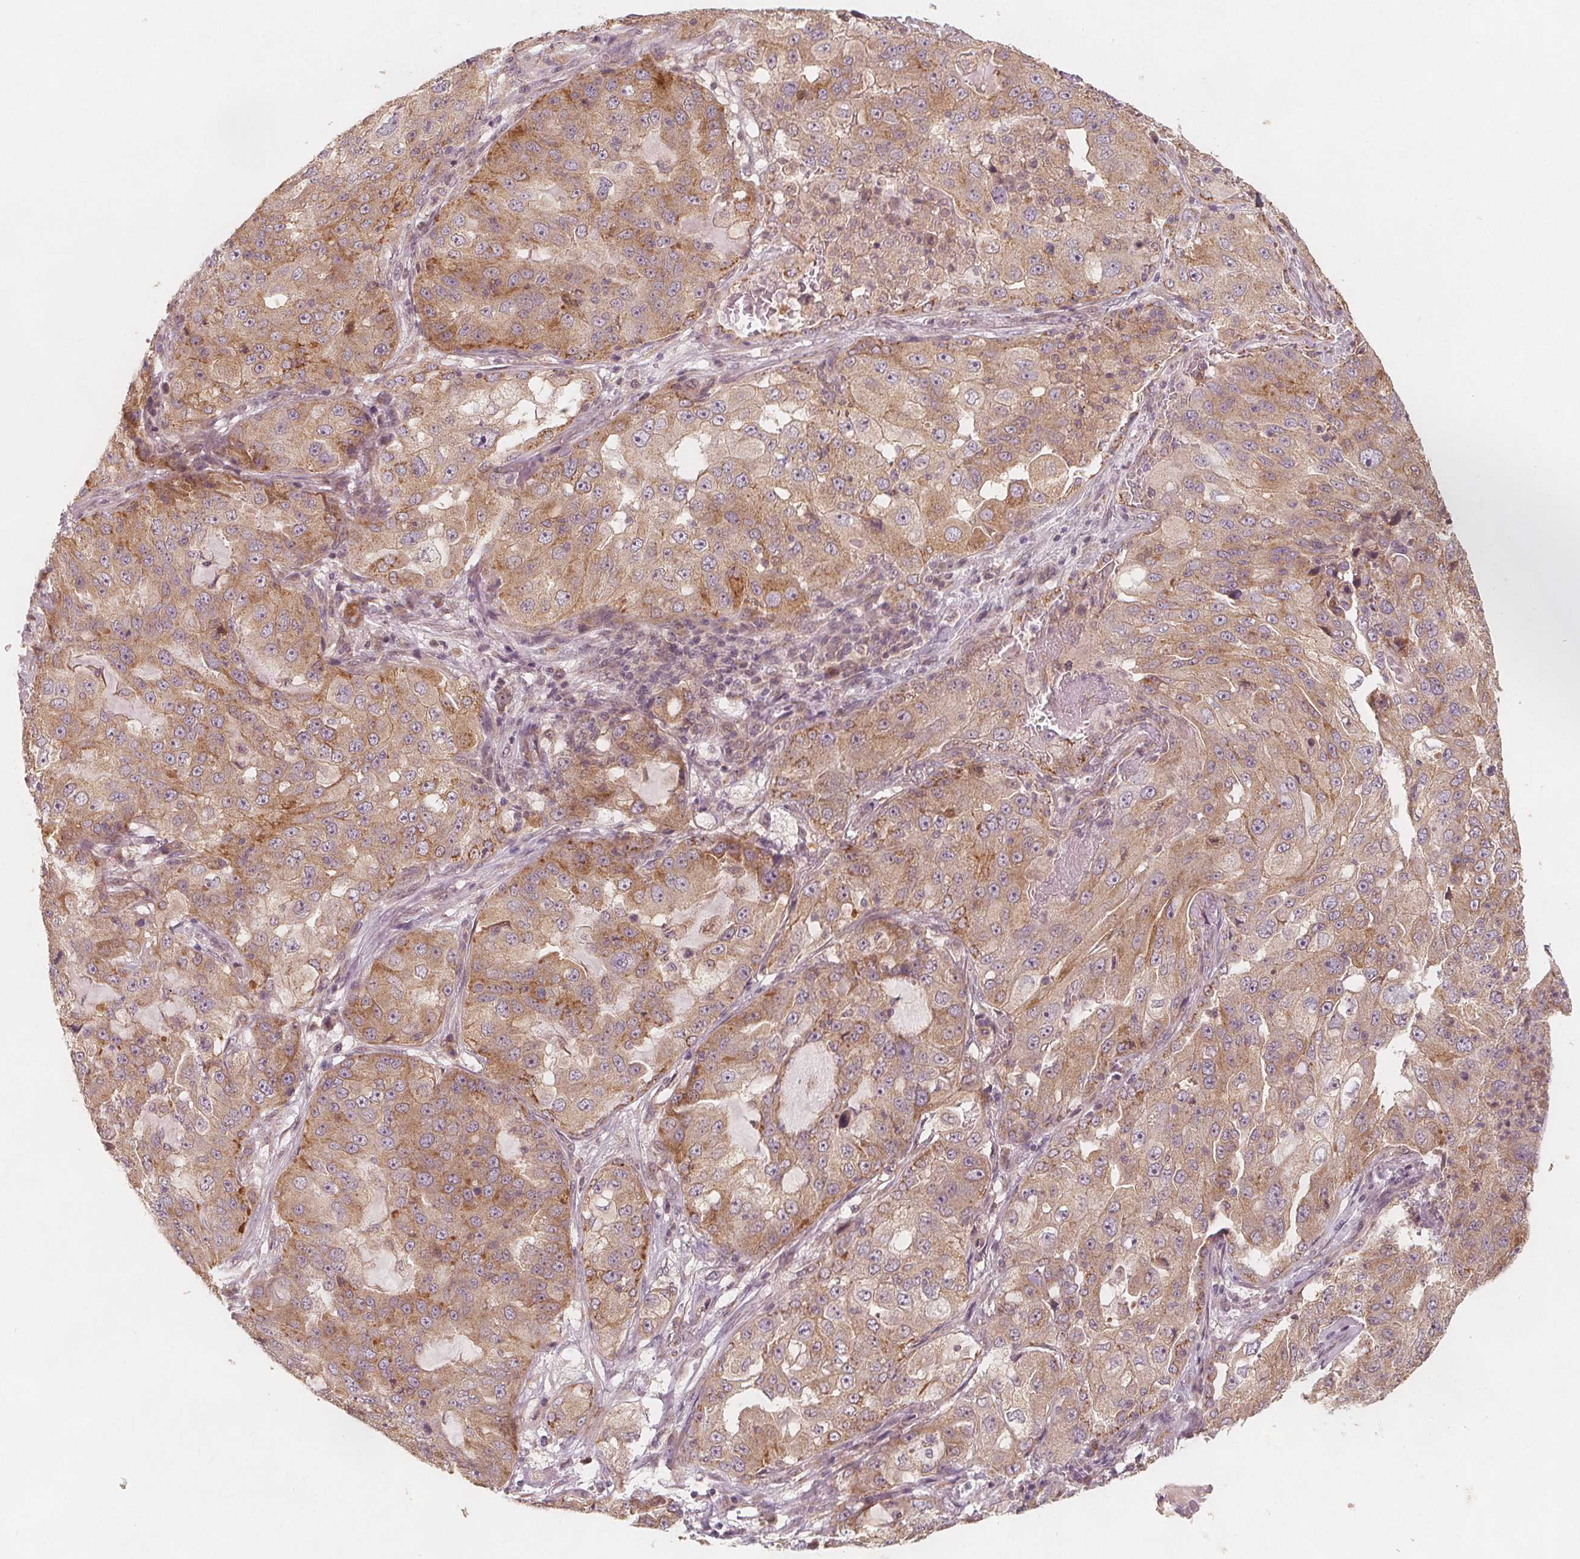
{"staining": {"intensity": "moderate", "quantity": ">75%", "location": "cytoplasmic/membranous"}, "tissue": "lung cancer", "cell_type": "Tumor cells", "image_type": "cancer", "snomed": [{"axis": "morphology", "description": "Adenocarcinoma, NOS"}, {"axis": "topography", "description": "Lung"}], "caption": "High-power microscopy captured an immunohistochemistry photomicrograph of adenocarcinoma (lung), revealing moderate cytoplasmic/membranous staining in about >75% of tumor cells.", "gene": "NCSTN", "patient": {"sex": "female", "age": 61}}